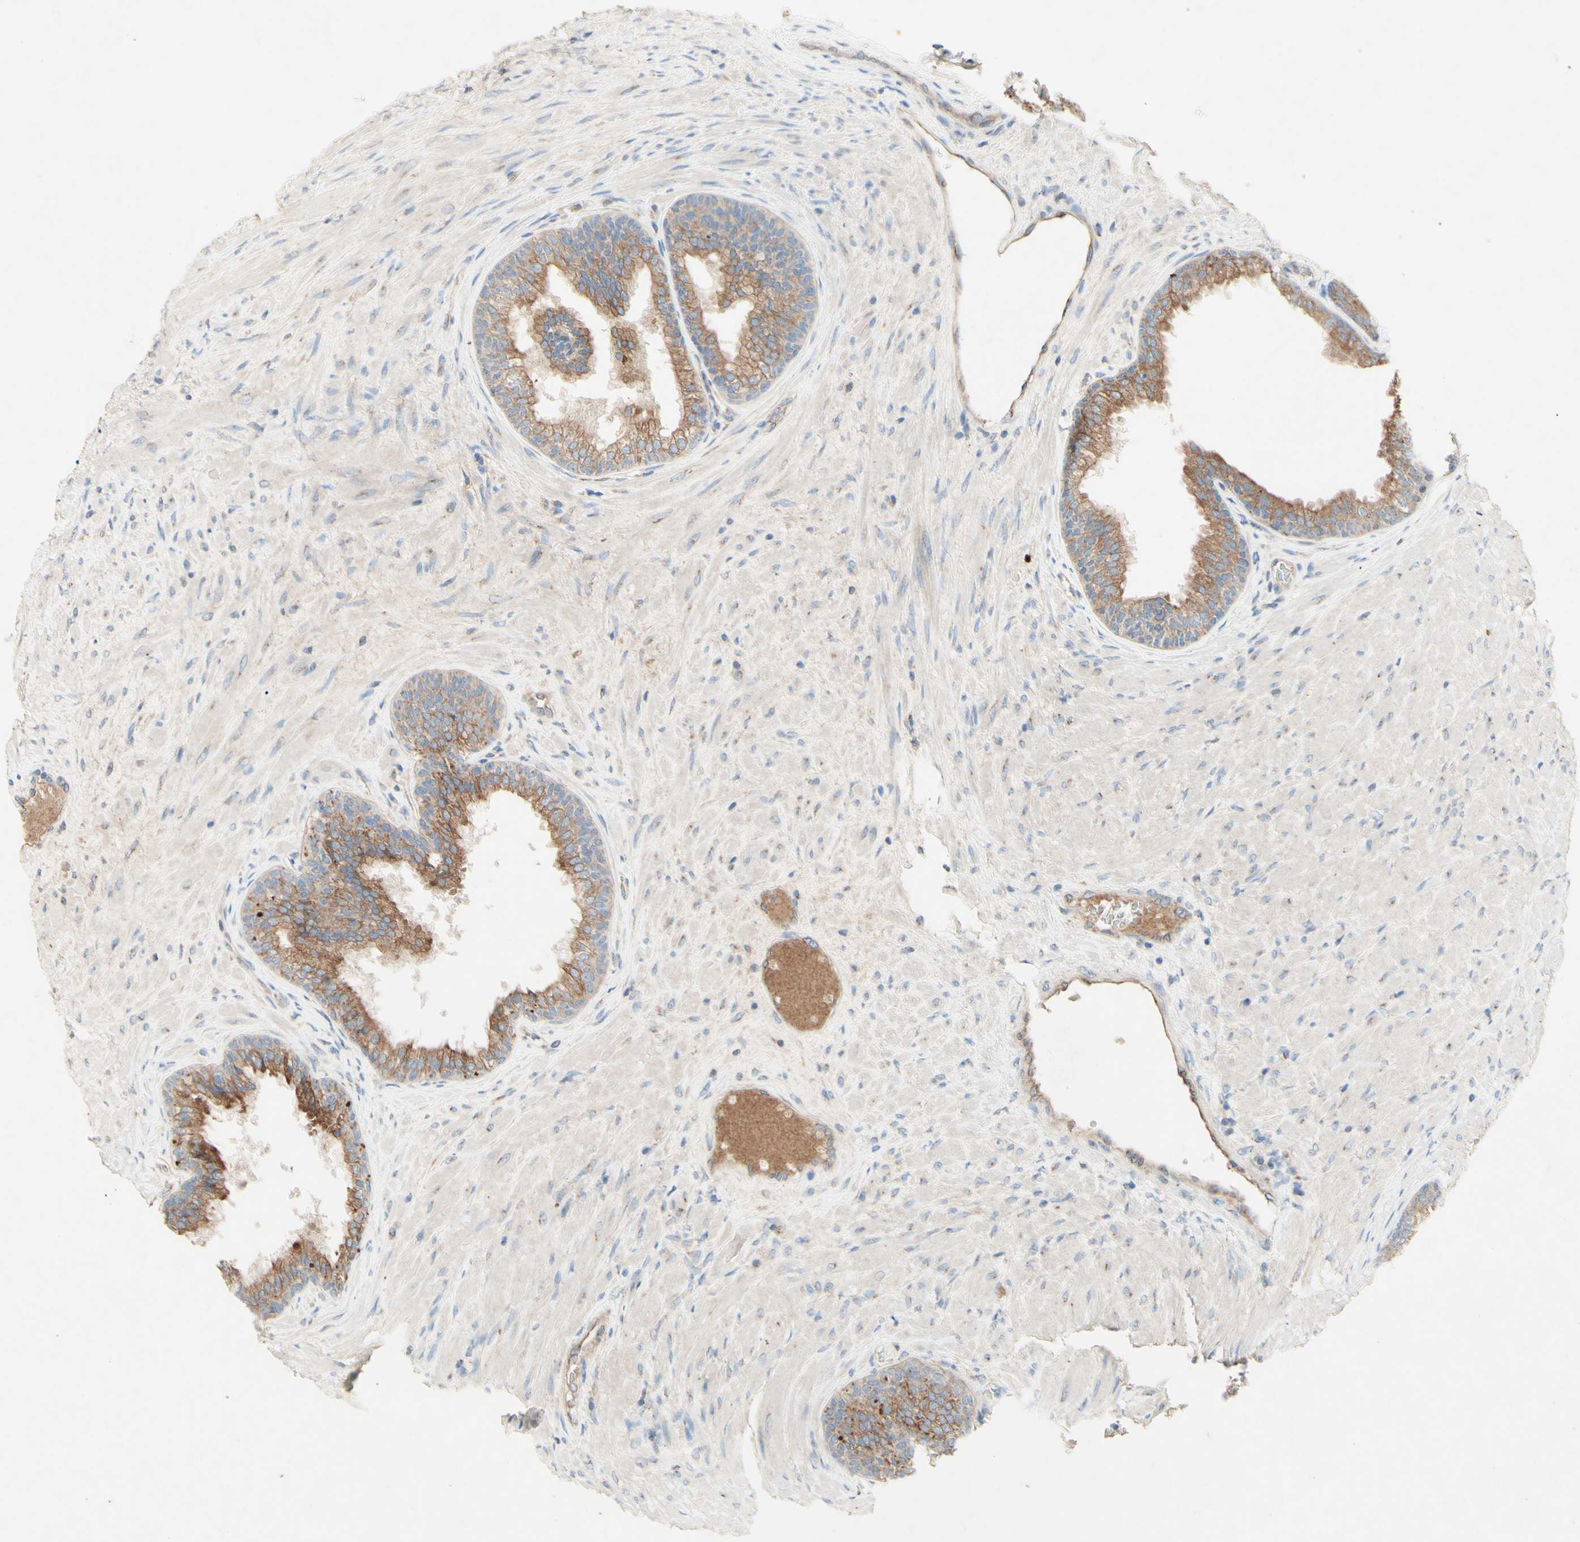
{"staining": {"intensity": "moderate", "quantity": ">75%", "location": "cytoplasmic/membranous"}, "tissue": "prostate", "cell_type": "Glandular cells", "image_type": "normal", "snomed": [{"axis": "morphology", "description": "Normal tissue, NOS"}, {"axis": "topography", "description": "Prostate"}], "caption": "Human prostate stained with a brown dye exhibits moderate cytoplasmic/membranous positive positivity in about >75% of glandular cells.", "gene": "MTM1", "patient": {"sex": "male", "age": 76}}